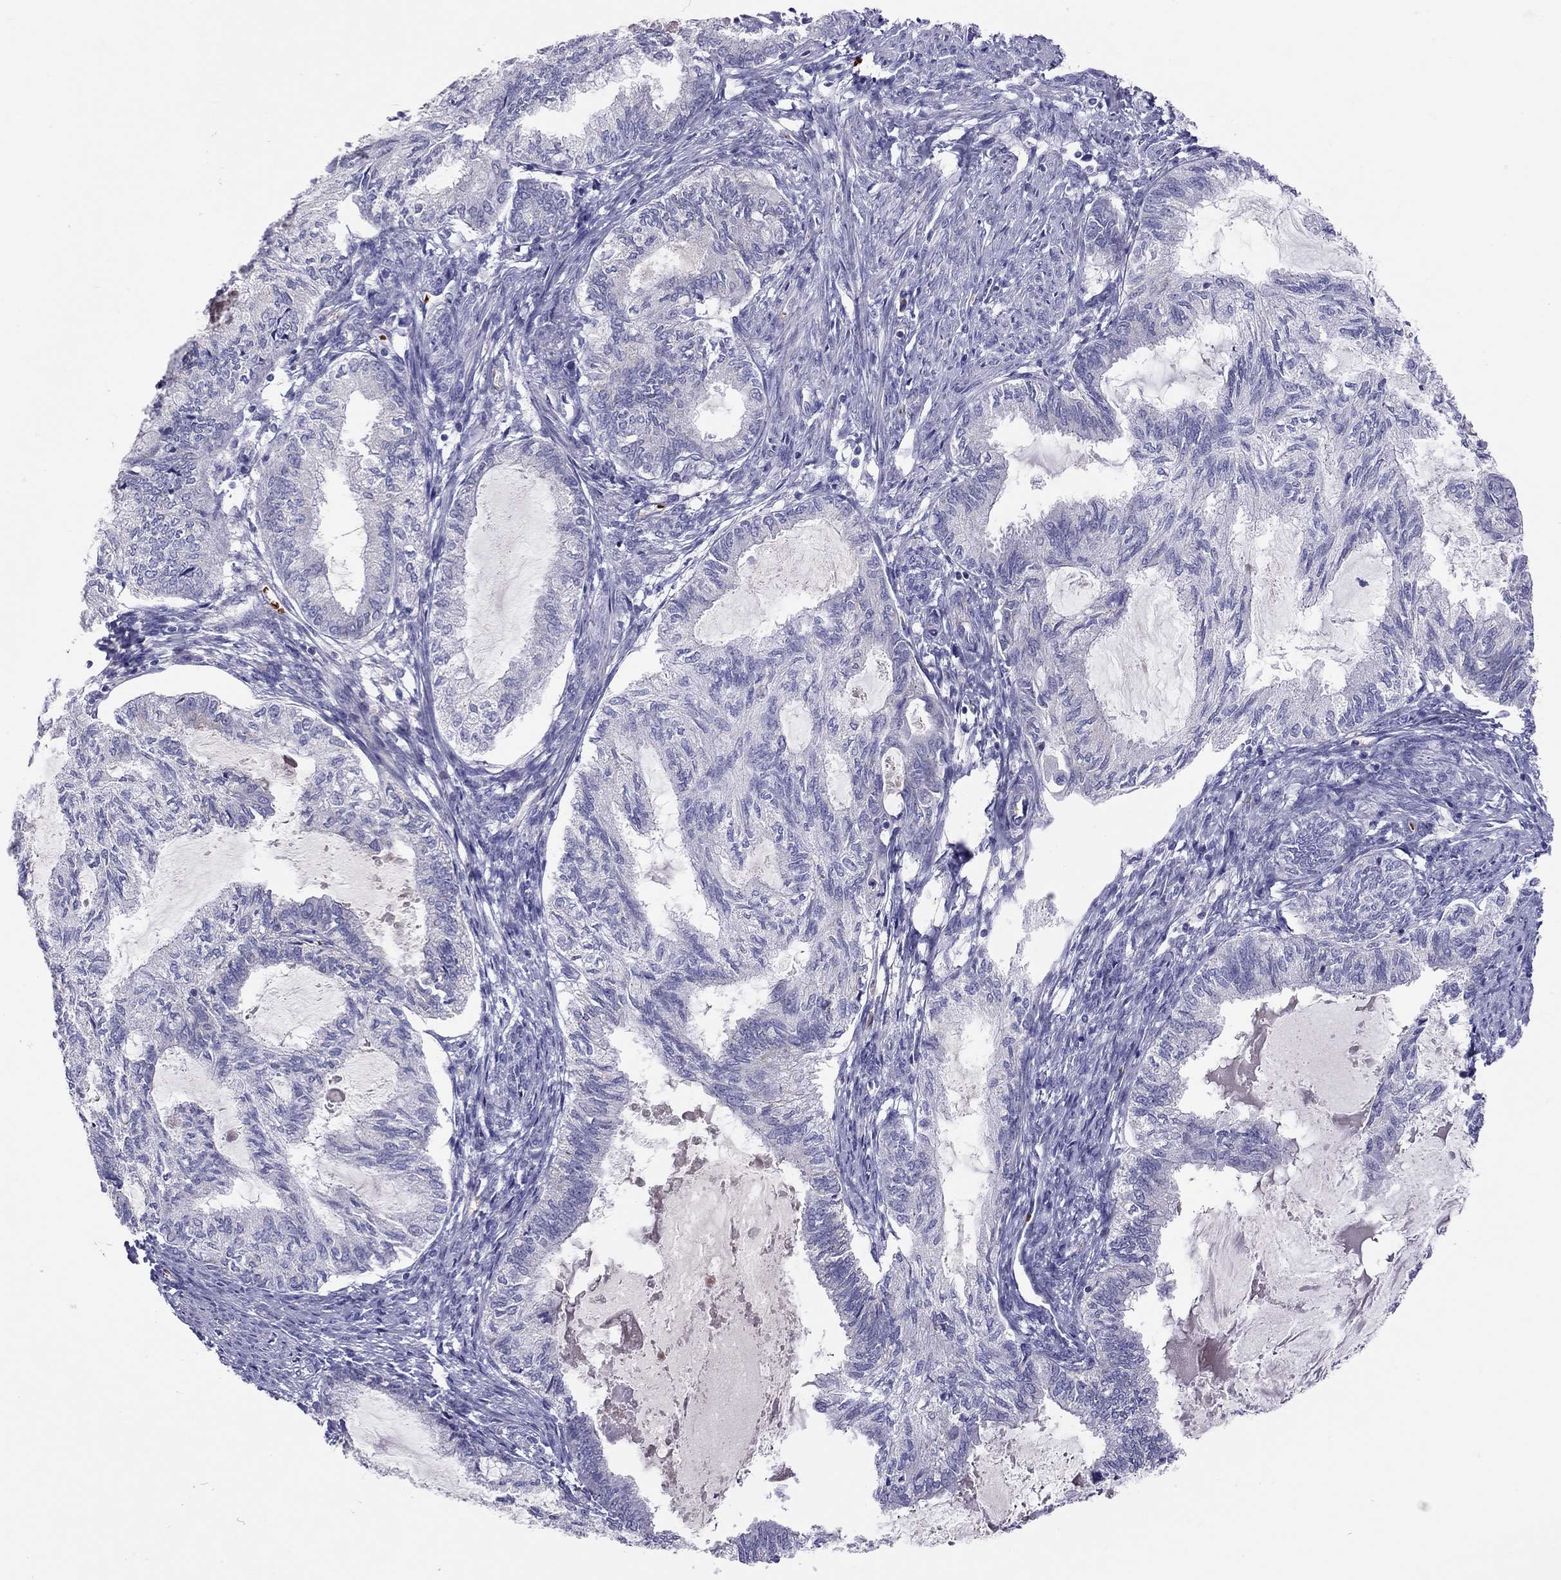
{"staining": {"intensity": "negative", "quantity": "none", "location": "none"}, "tissue": "endometrial cancer", "cell_type": "Tumor cells", "image_type": "cancer", "snomed": [{"axis": "morphology", "description": "Adenocarcinoma, NOS"}, {"axis": "topography", "description": "Endometrium"}], "caption": "DAB immunohistochemical staining of human endometrial adenocarcinoma reveals no significant staining in tumor cells.", "gene": "FRMD1", "patient": {"sex": "female", "age": 86}}